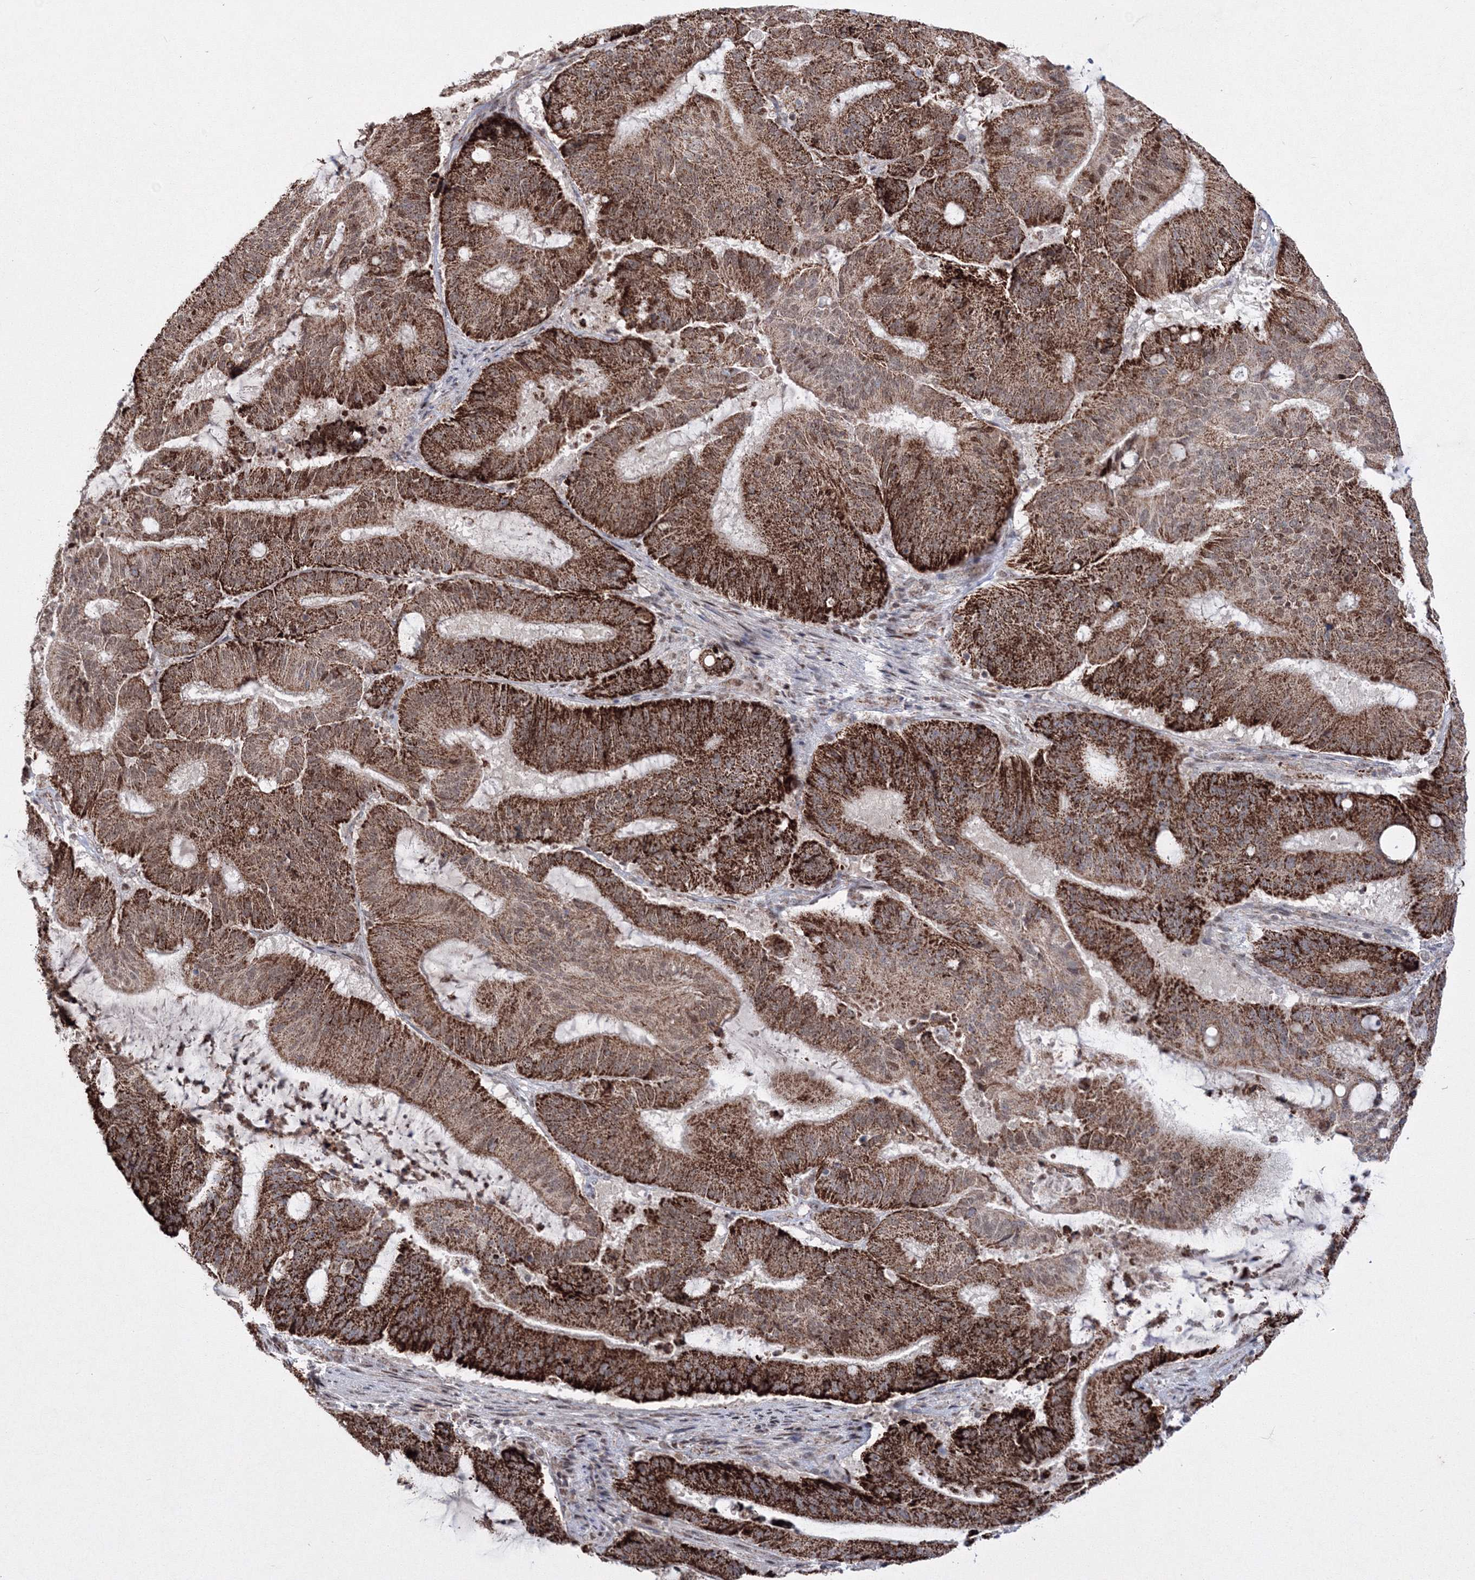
{"staining": {"intensity": "strong", "quantity": ">75%", "location": "cytoplasmic/membranous"}, "tissue": "liver cancer", "cell_type": "Tumor cells", "image_type": "cancer", "snomed": [{"axis": "morphology", "description": "Normal tissue, NOS"}, {"axis": "morphology", "description": "Cholangiocarcinoma"}, {"axis": "topography", "description": "Liver"}, {"axis": "topography", "description": "Peripheral nerve tissue"}], "caption": "This photomicrograph reveals immunohistochemistry (IHC) staining of human cholangiocarcinoma (liver), with high strong cytoplasmic/membranous staining in approximately >75% of tumor cells.", "gene": "GRSF1", "patient": {"sex": "female", "age": 73}}